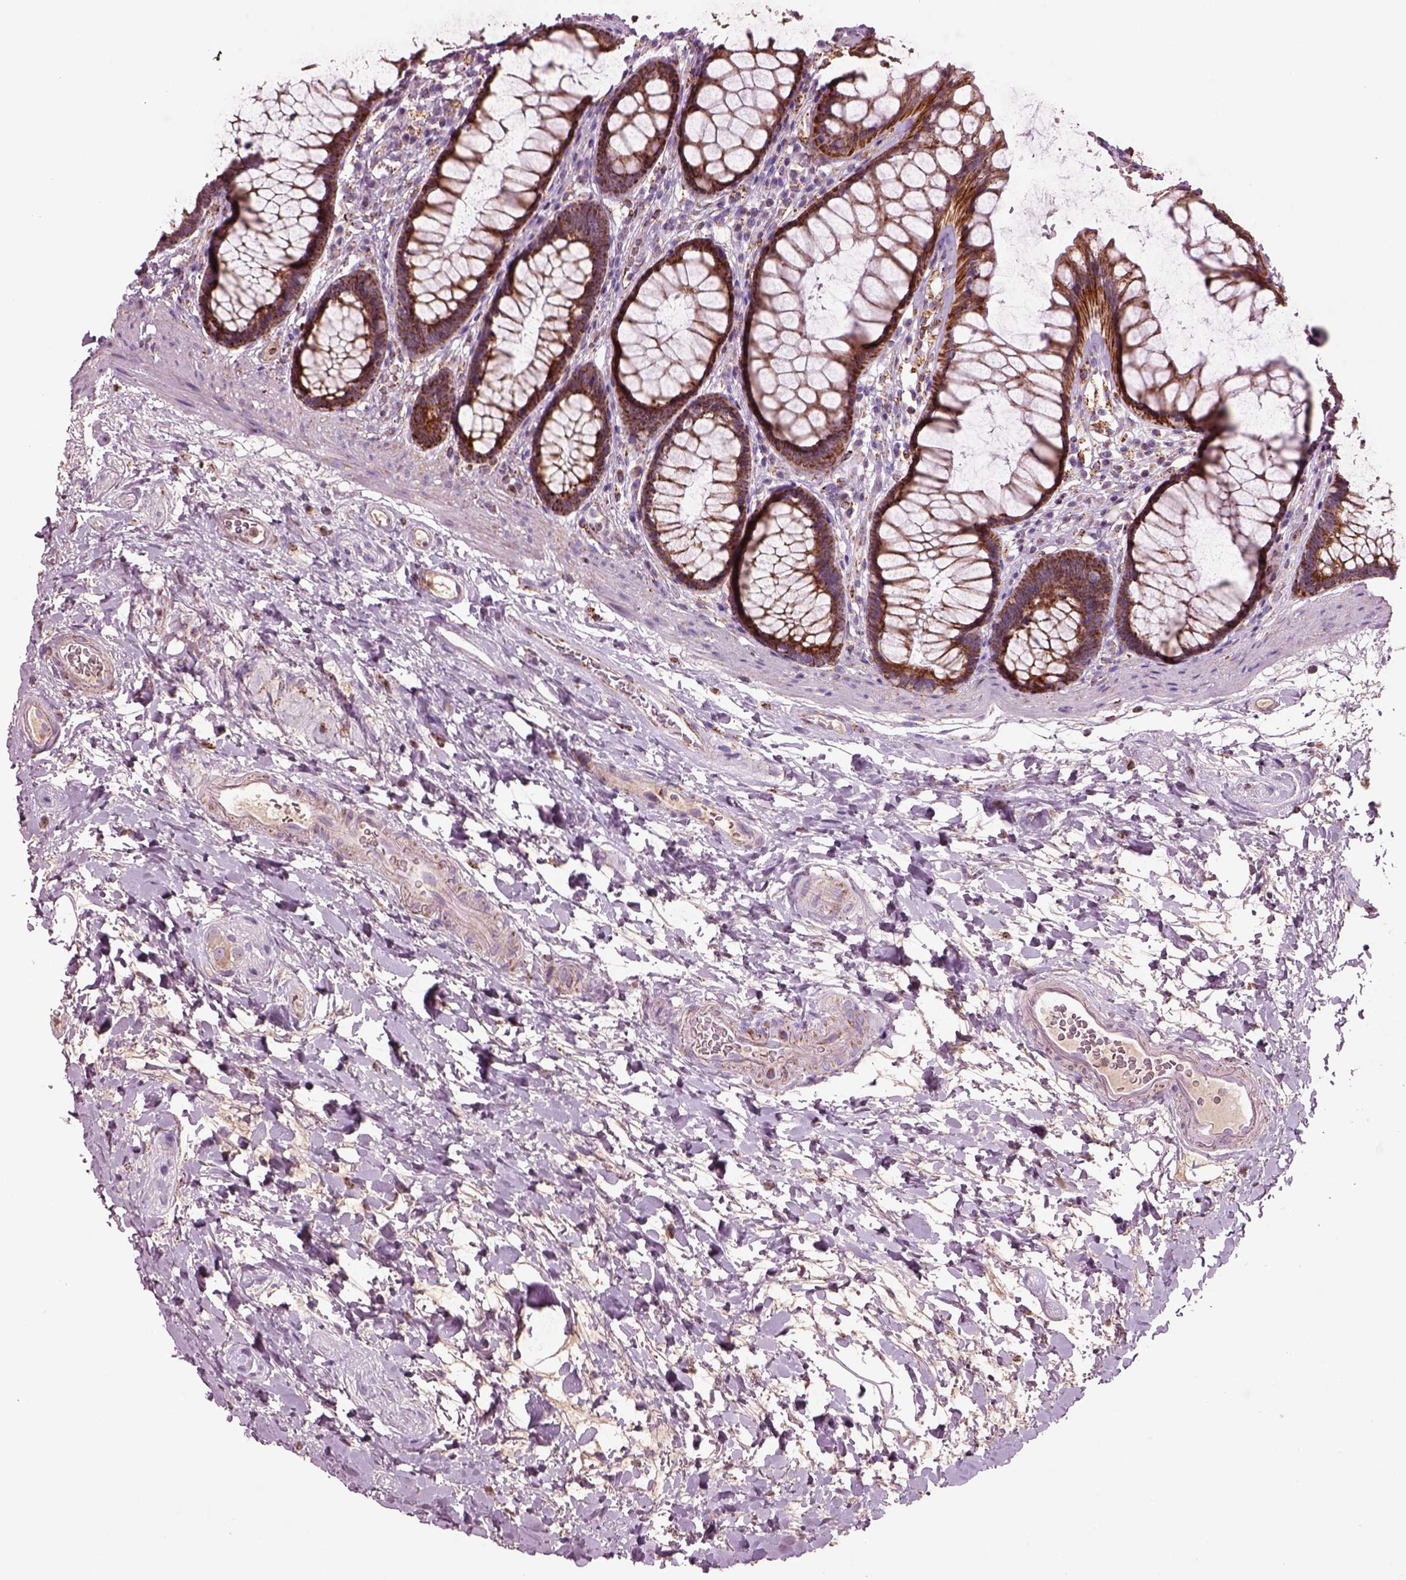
{"staining": {"intensity": "strong", "quantity": ">75%", "location": "cytoplasmic/membranous"}, "tissue": "rectum", "cell_type": "Glandular cells", "image_type": "normal", "snomed": [{"axis": "morphology", "description": "Normal tissue, NOS"}, {"axis": "topography", "description": "Rectum"}], "caption": "Glandular cells show strong cytoplasmic/membranous positivity in approximately >75% of cells in normal rectum. (brown staining indicates protein expression, while blue staining denotes nuclei).", "gene": "SLC25A24", "patient": {"sex": "male", "age": 72}}